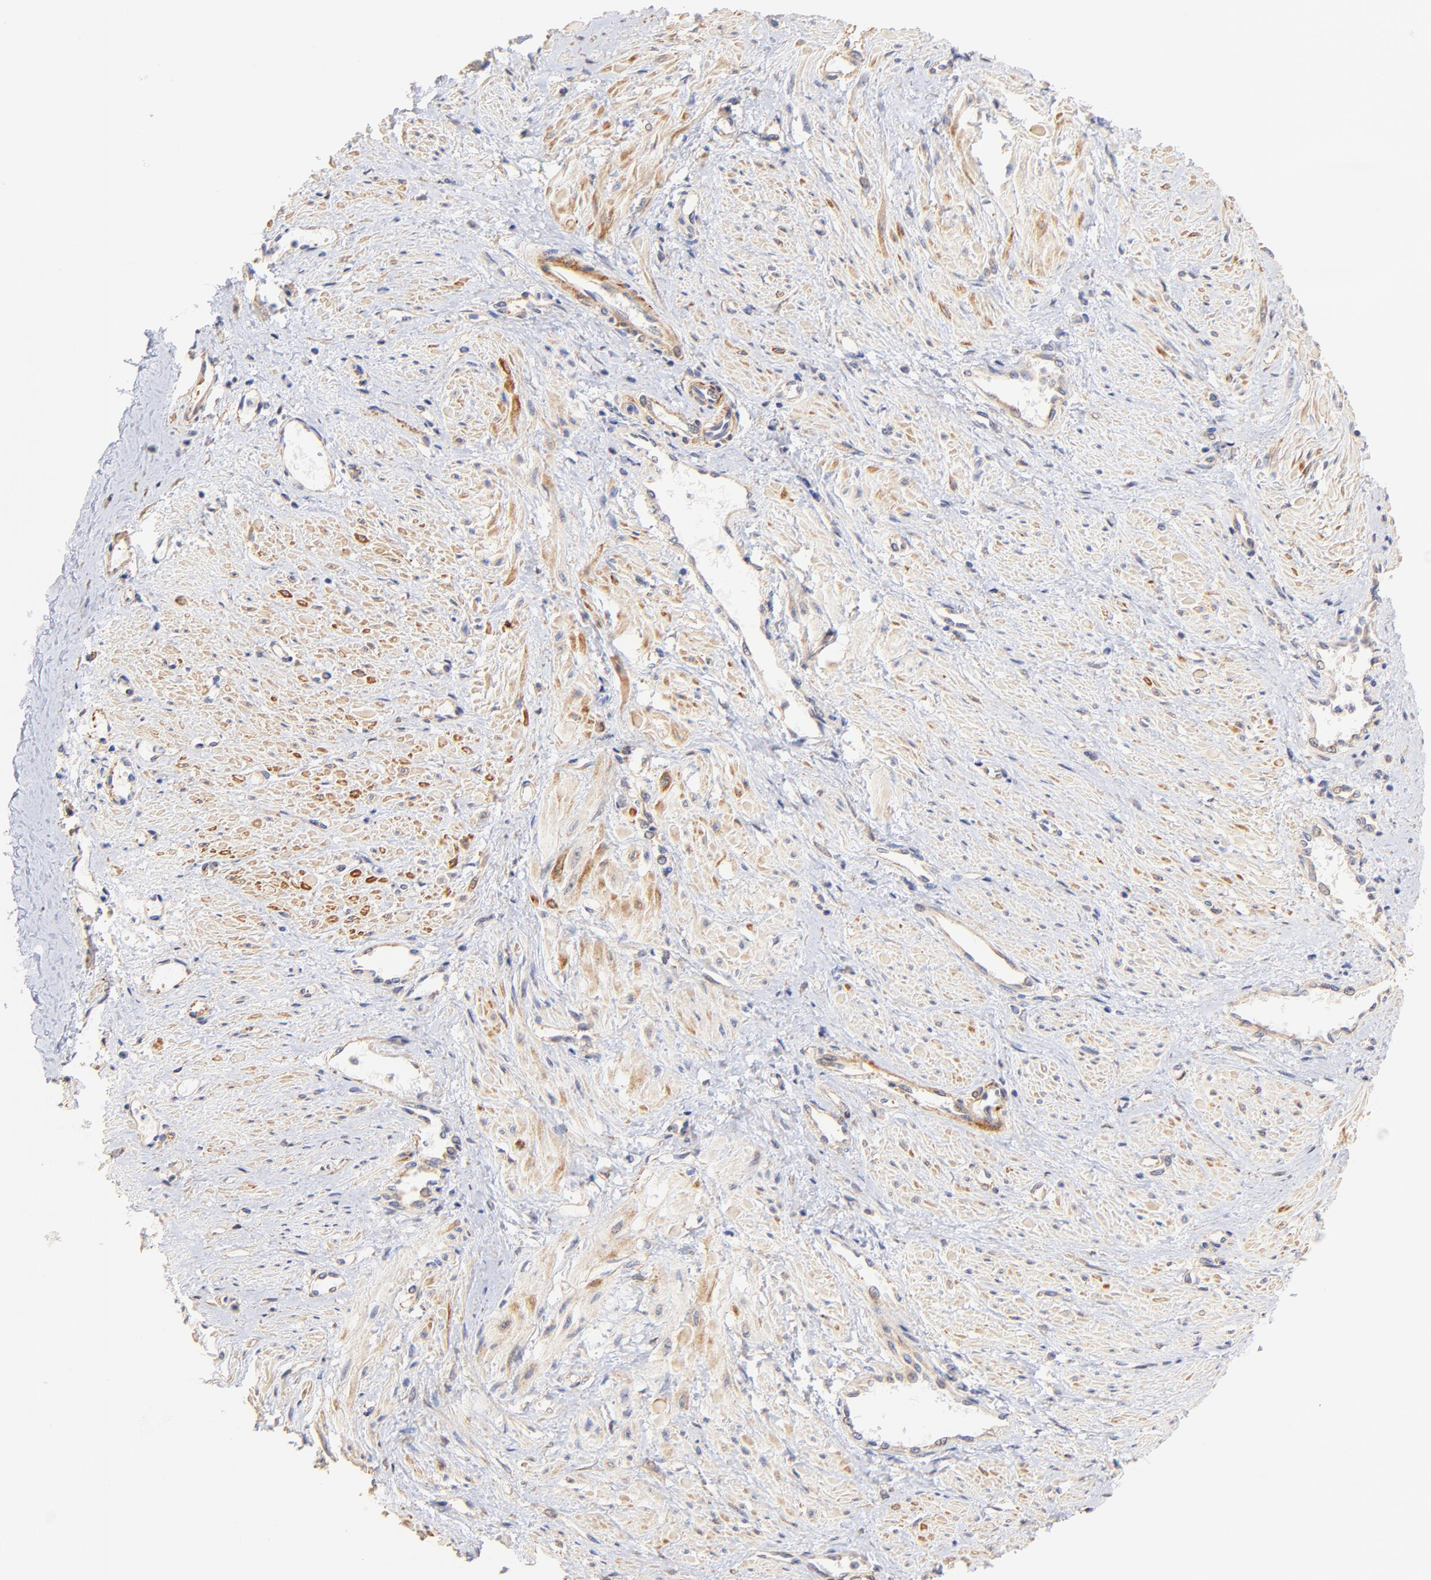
{"staining": {"intensity": "moderate", "quantity": "<25%", "location": "cytoplasmic/membranous"}, "tissue": "smooth muscle", "cell_type": "Smooth muscle cells", "image_type": "normal", "snomed": [{"axis": "morphology", "description": "Normal tissue, NOS"}, {"axis": "topography", "description": "Smooth muscle"}, {"axis": "topography", "description": "Uterus"}], "caption": "Approximately <25% of smooth muscle cells in benign human smooth muscle reveal moderate cytoplasmic/membranous protein staining as visualized by brown immunohistochemical staining.", "gene": "ACTRT1", "patient": {"sex": "female", "age": 39}}